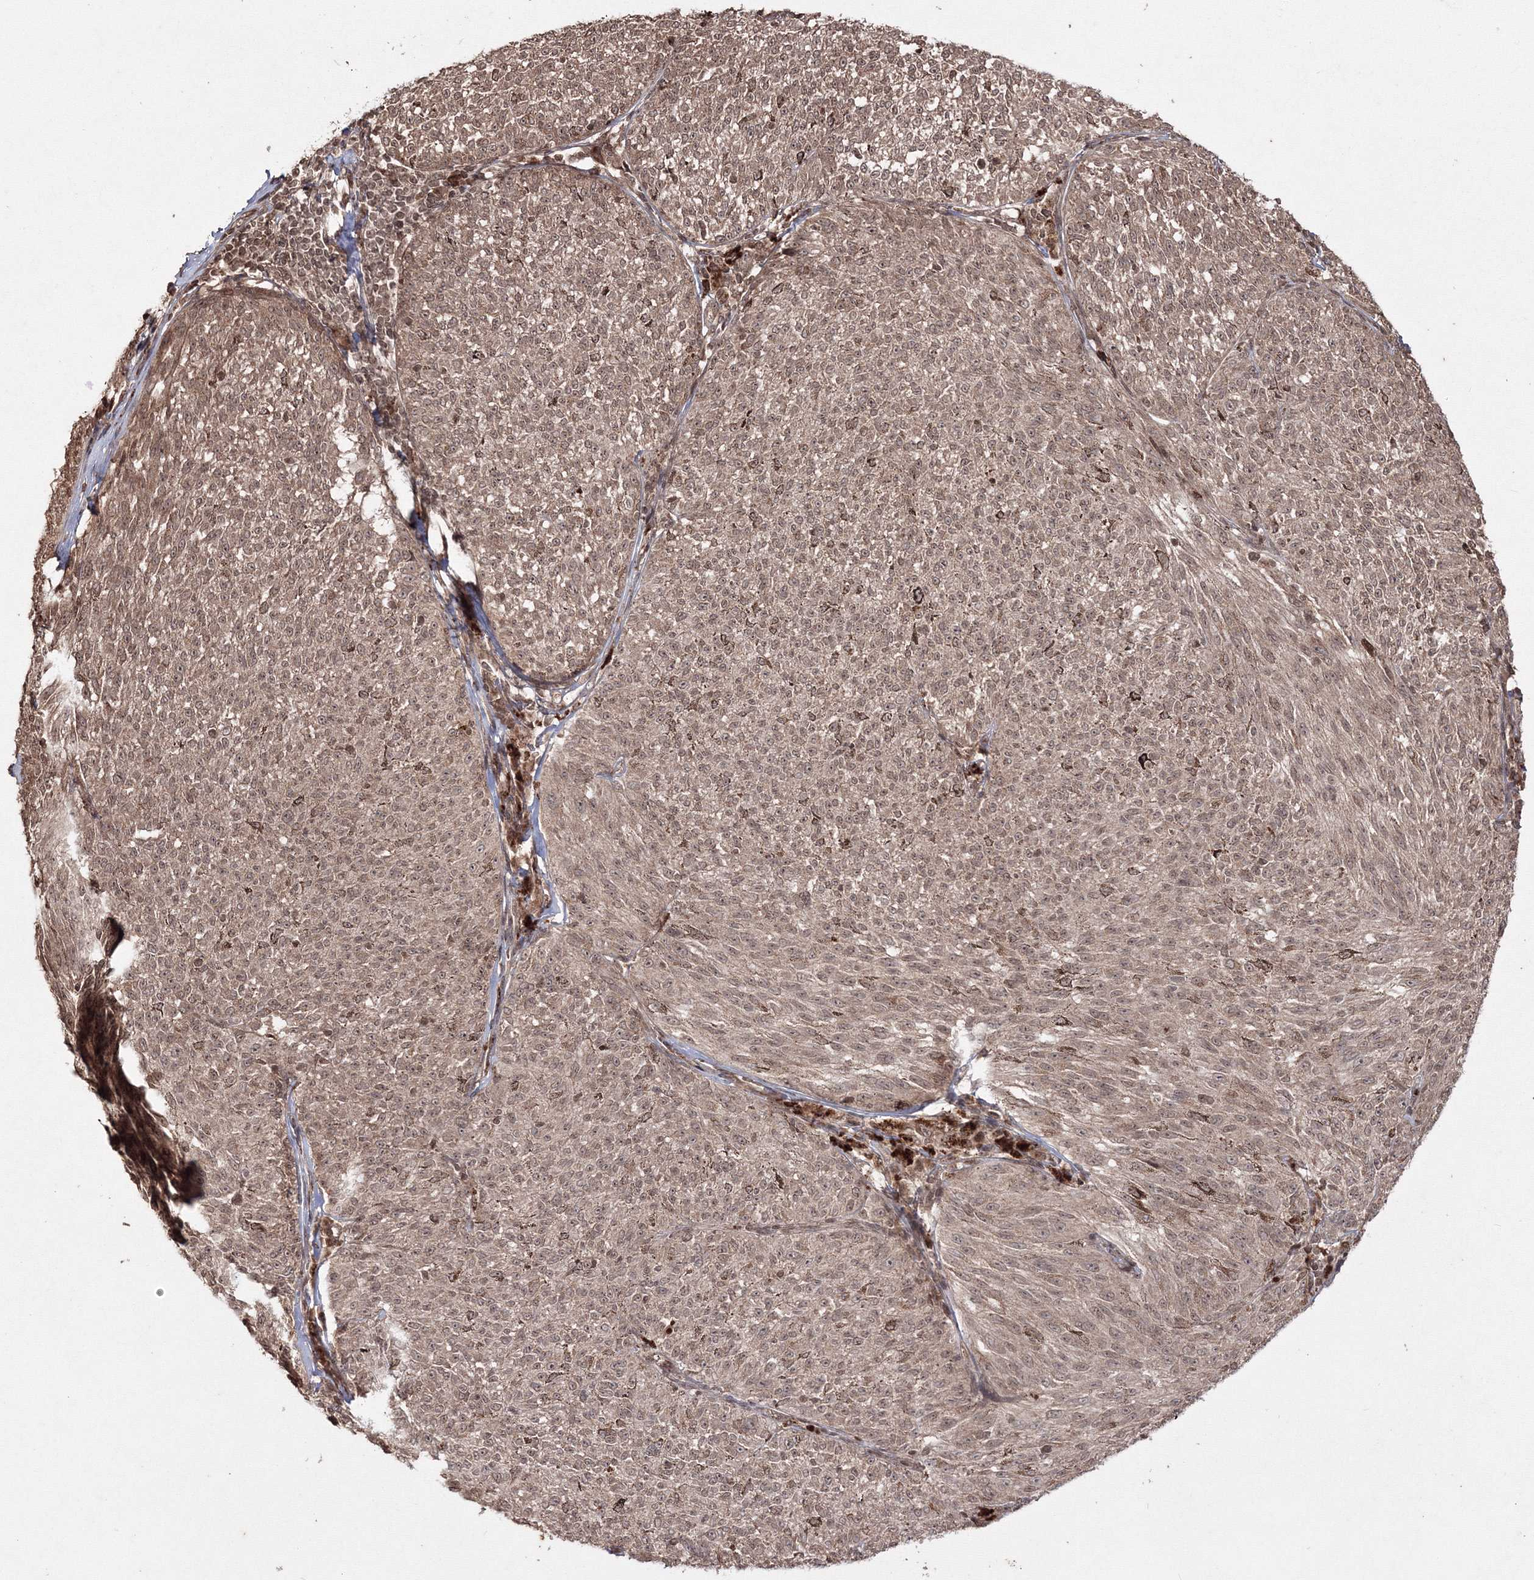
{"staining": {"intensity": "moderate", "quantity": ">75%", "location": "cytoplasmic/membranous,nuclear"}, "tissue": "melanoma", "cell_type": "Tumor cells", "image_type": "cancer", "snomed": [{"axis": "morphology", "description": "Malignant melanoma, NOS"}, {"axis": "topography", "description": "Skin"}], "caption": "A medium amount of moderate cytoplasmic/membranous and nuclear expression is appreciated in about >75% of tumor cells in malignant melanoma tissue.", "gene": "PEX13", "patient": {"sex": "female", "age": 72}}